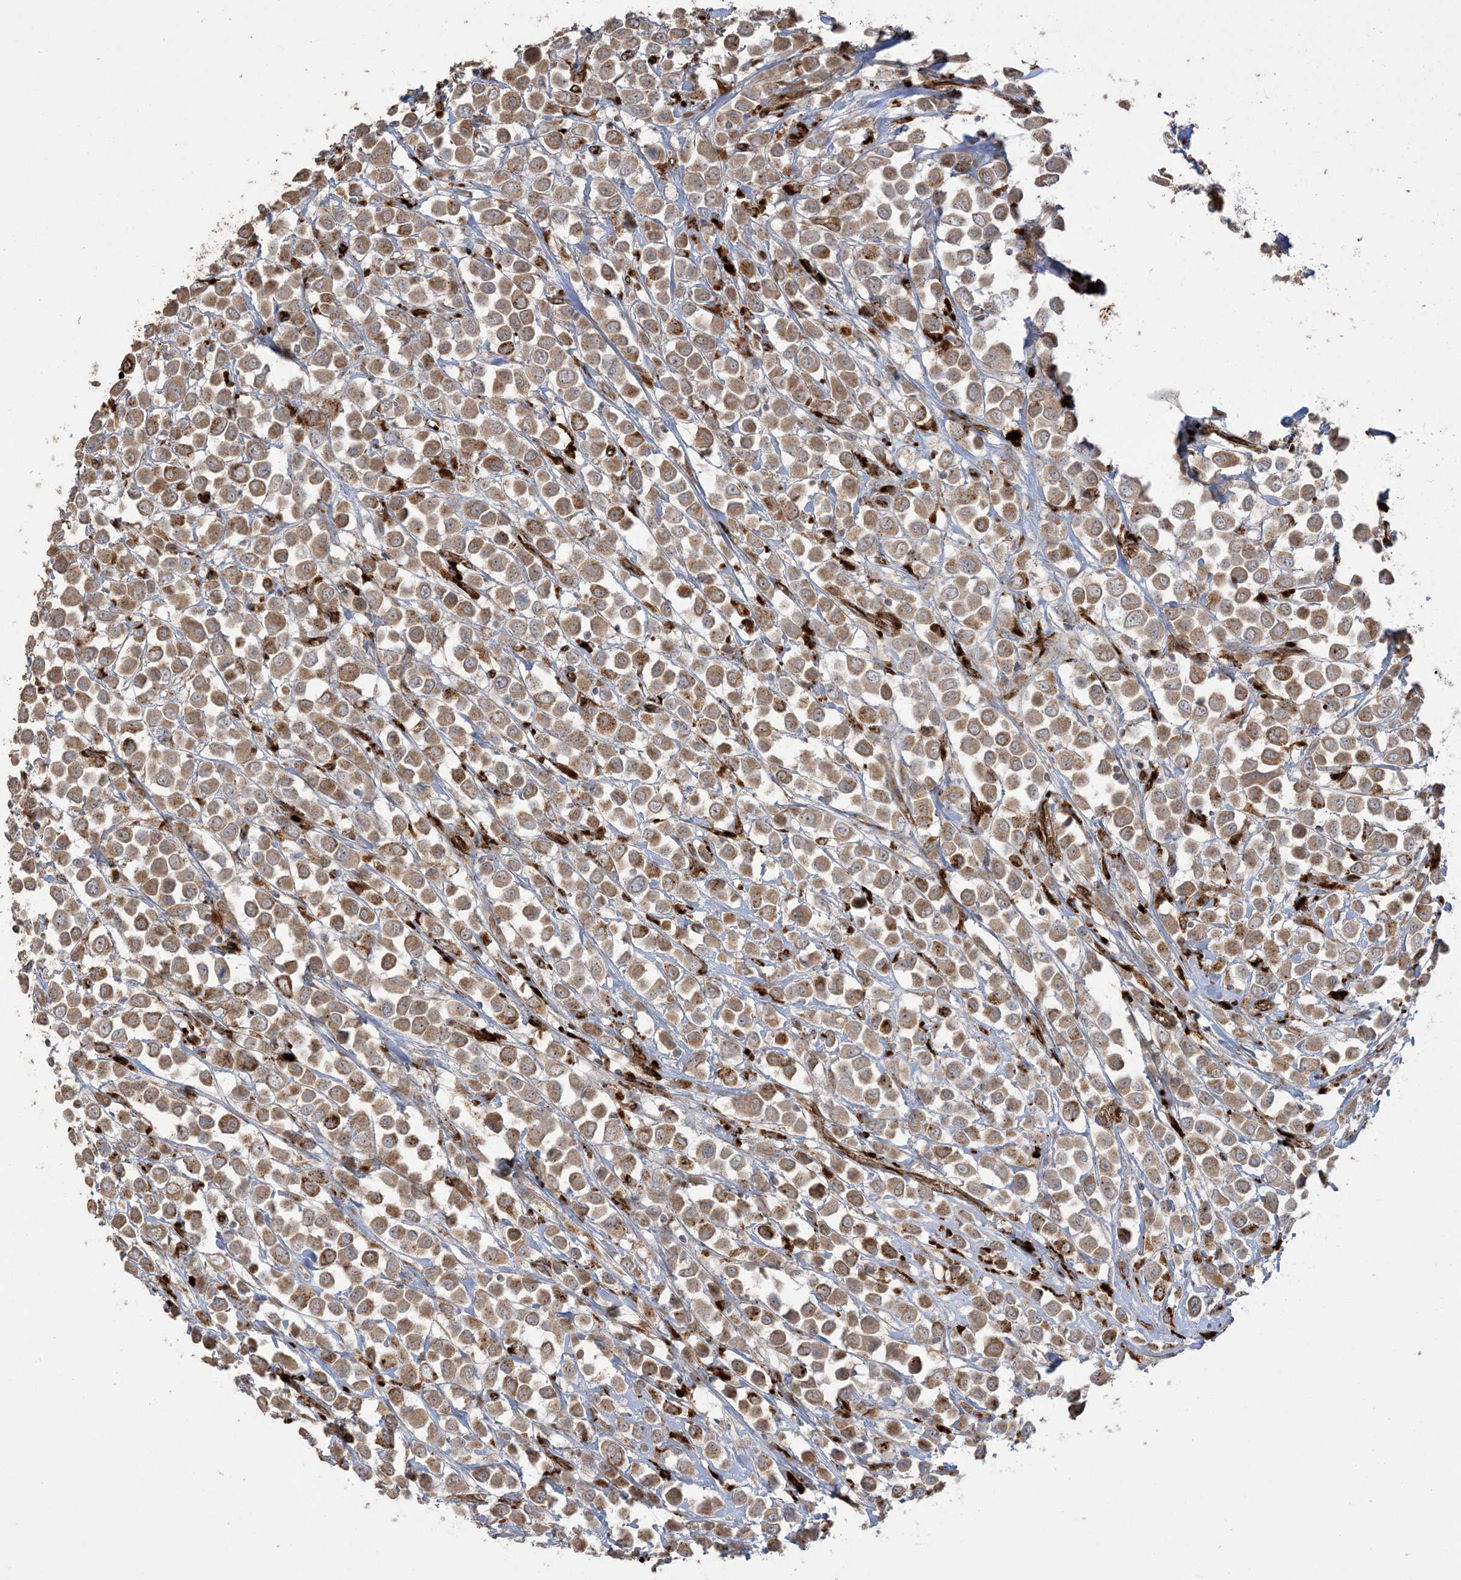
{"staining": {"intensity": "moderate", "quantity": ">75%", "location": "cytoplasmic/membranous"}, "tissue": "breast cancer", "cell_type": "Tumor cells", "image_type": "cancer", "snomed": [{"axis": "morphology", "description": "Duct carcinoma"}, {"axis": "topography", "description": "Breast"}], "caption": "Breast cancer (invasive ductal carcinoma) tissue exhibits moderate cytoplasmic/membranous staining in about >75% of tumor cells, visualized by immunohistochemistry. (IHC, brightfield microscopy, high magnification).", "gene": "AGA", "patient": {"sex": "female", "age": 61}}